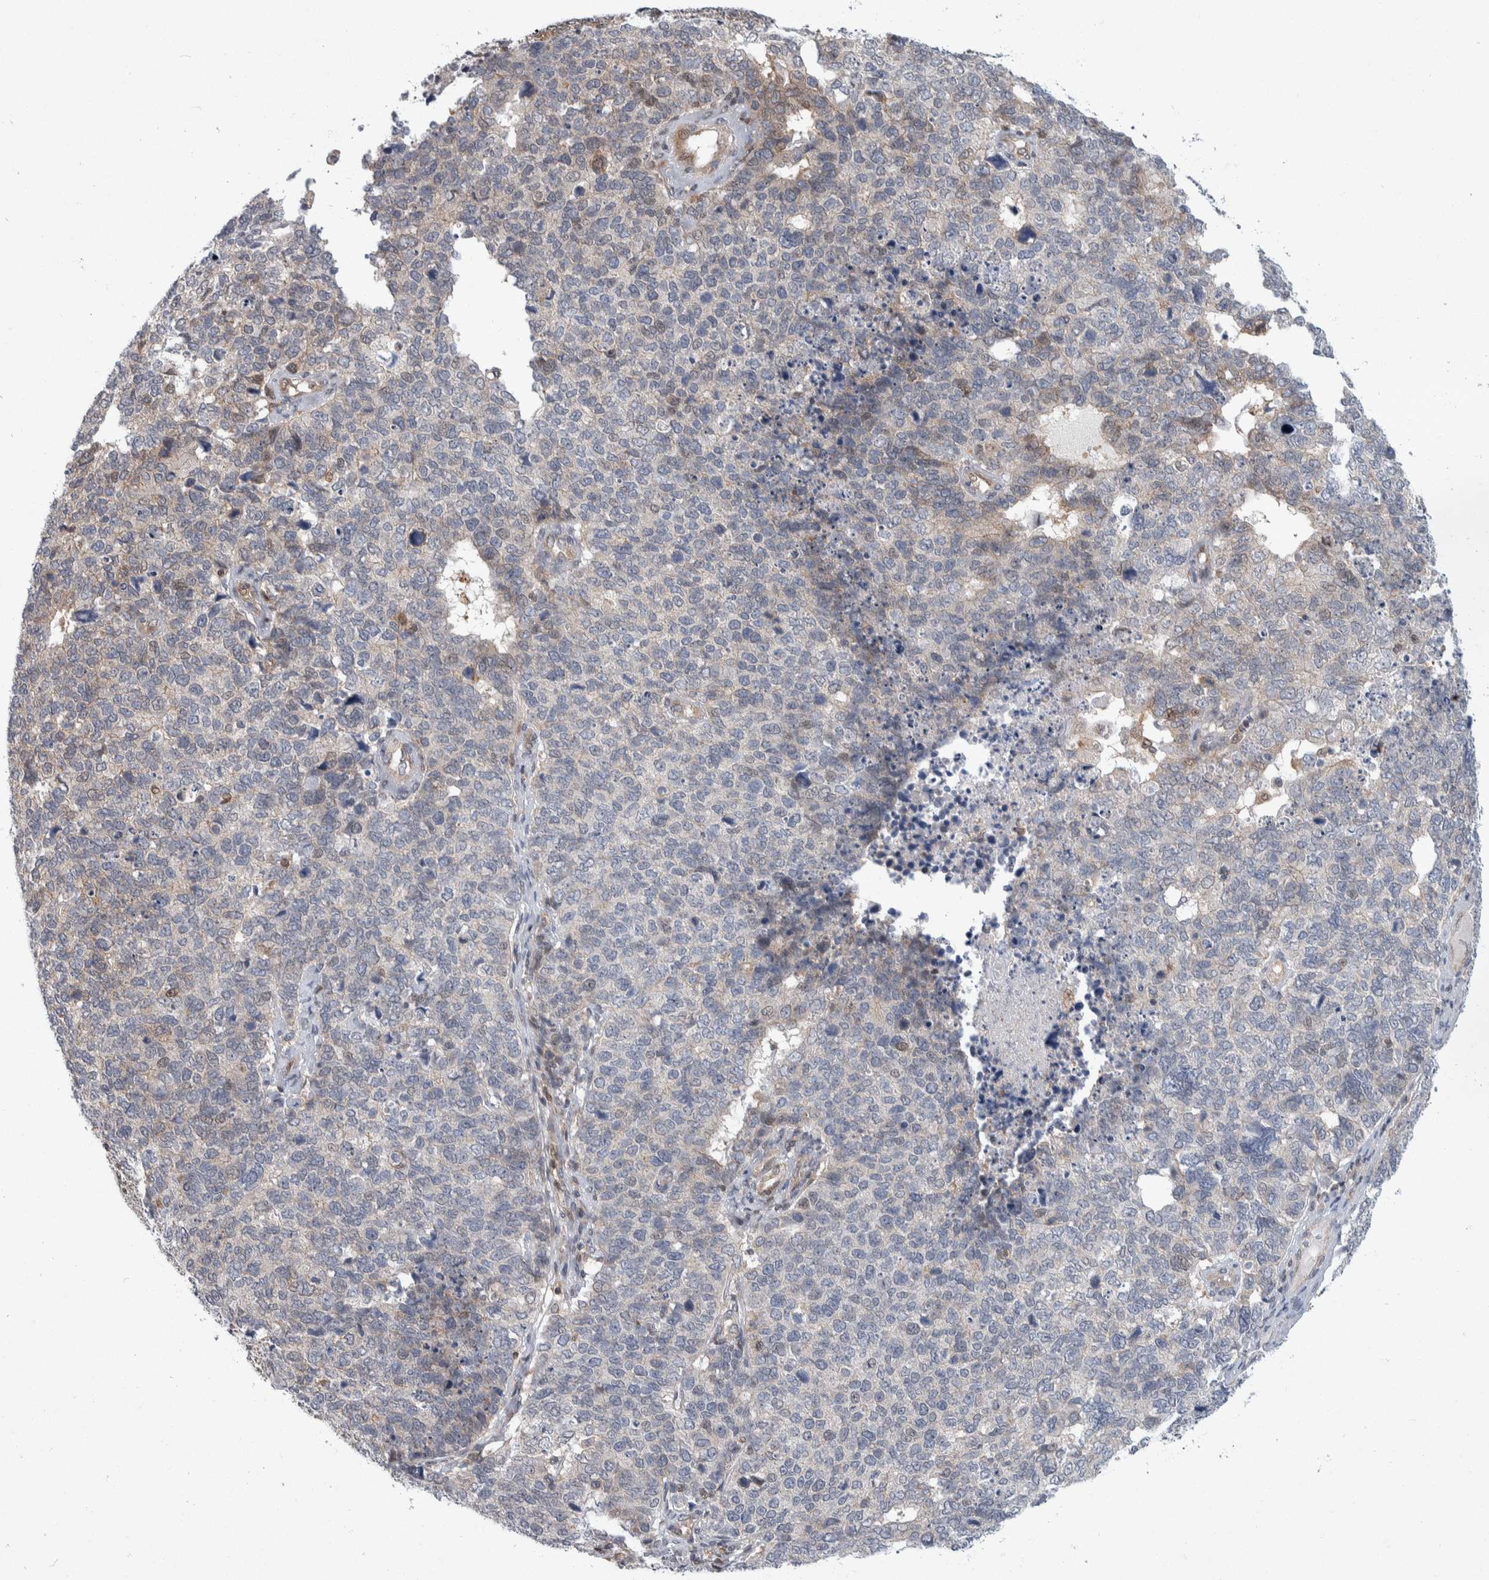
{"staining": {"intensity": "weak", "quantity": "<25%", "location": "cytoplasmic/membranous"}, "tissue": "cervical cancer", "cell_type": "Tumor cells", "image_type": "cancer", "snomed": [{"axis": "morphology", "description": "Squamous cell carcinoma, NOS"}, {"axis": "topography", "description": "Cervix"}], "caption": "Tumor cells show no significant staining in cervical squamous cell carcinoma.", "gene": "PTPA", "patient": {"sex": "female", "age": 63}}